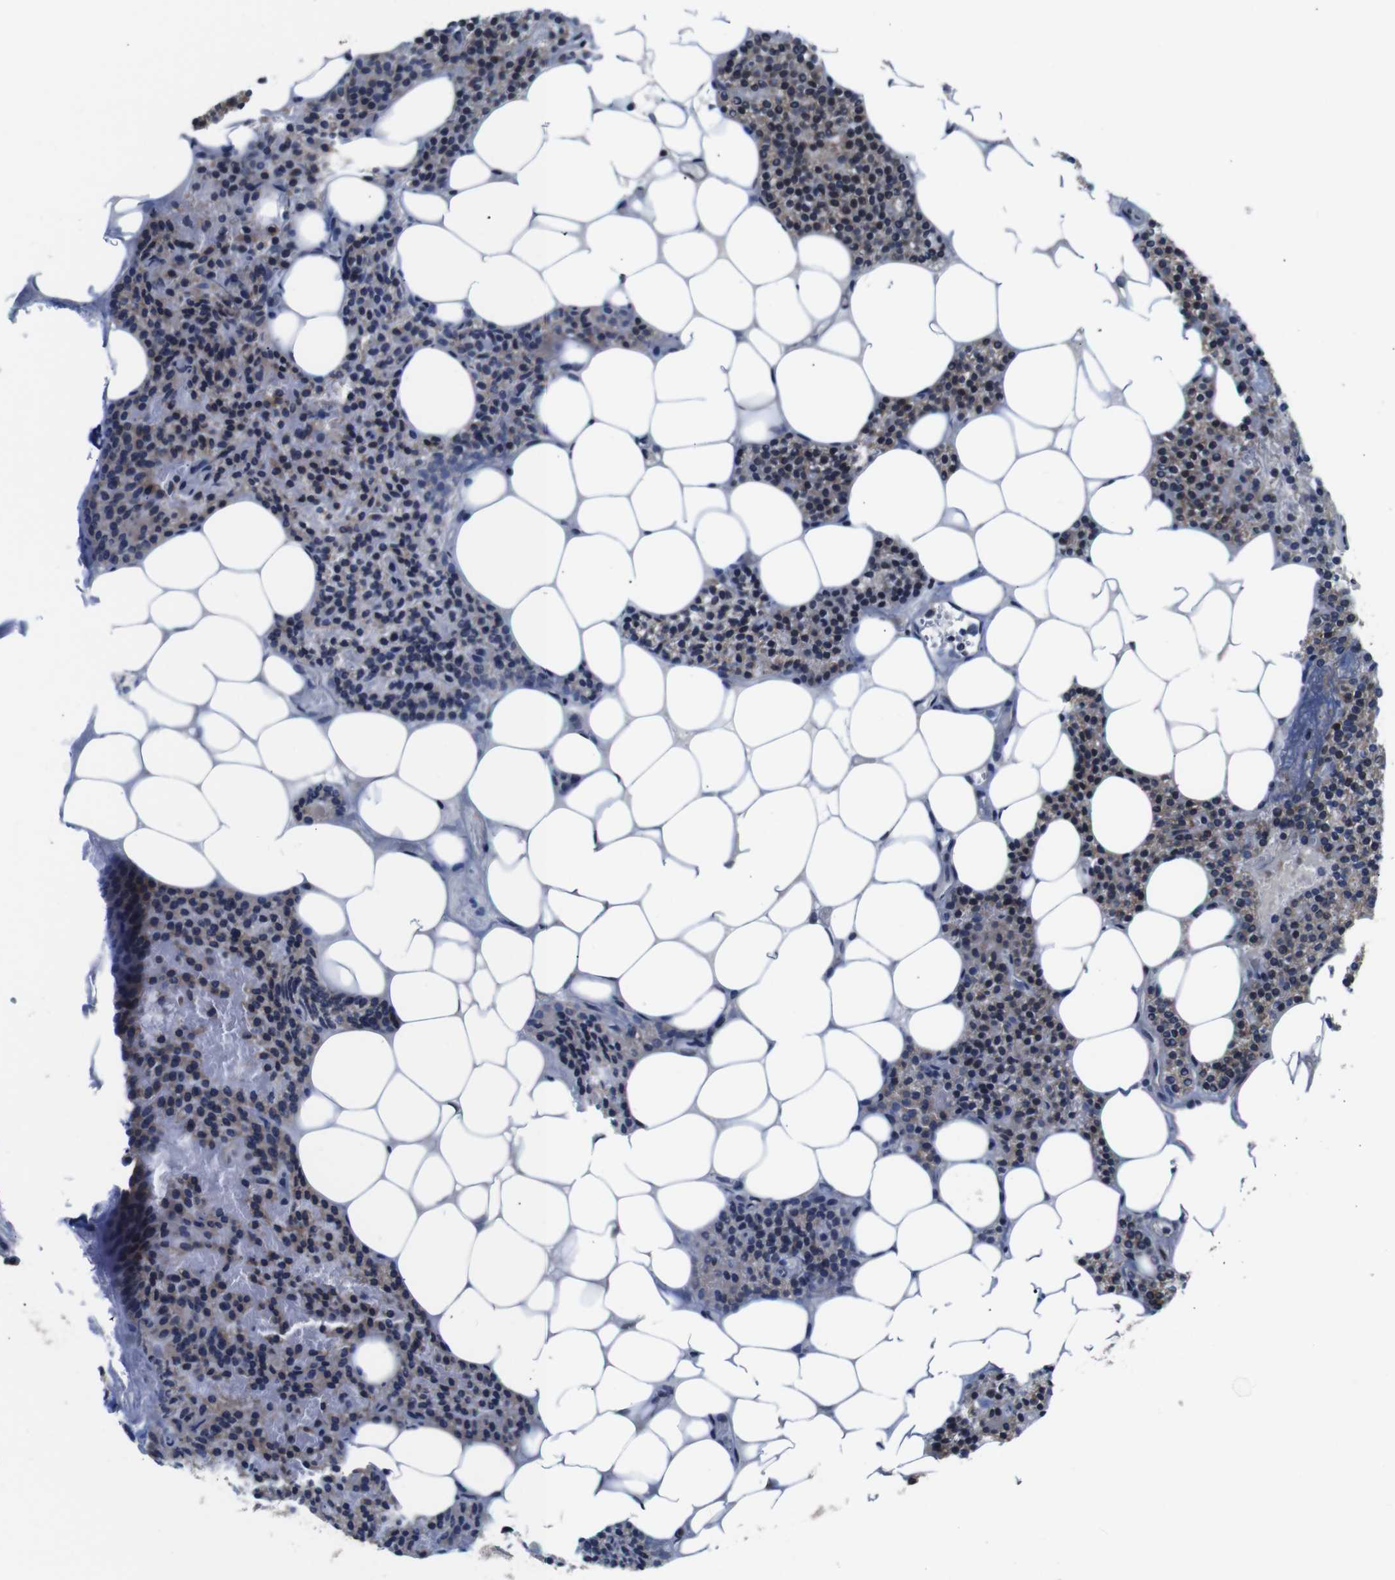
{"staining": {"intensity": "moderate", "quantity": "25%-75%", "location": "cytoplasmic/membranous,nuclear"}, "tissue": "parathyroid gland", "cell_type": "Glandular cells", "image_type": "normal", "snomed": [{"axis": "morphology", "description": "Normal tissue, NOS"}, {"axis": "morphology", "description": "Adenoma, NOS"}, {"axis": "topography", "description": "Parathyroid gland"}], "caption": "Glandular cells demonstrate medium levels of moderate cytoplasmic/membranous,nuclear staining in about 25%-75% of cells in unremarkable parathyroid gland. (Stains: DAB (3,3'-diaminobenzidine) in brown, nuclei in blue, Microscopy: brightfield microscopy at high magnification).", "gene": "PTPN1", "patient": {"sex": "female", "age": 51}}